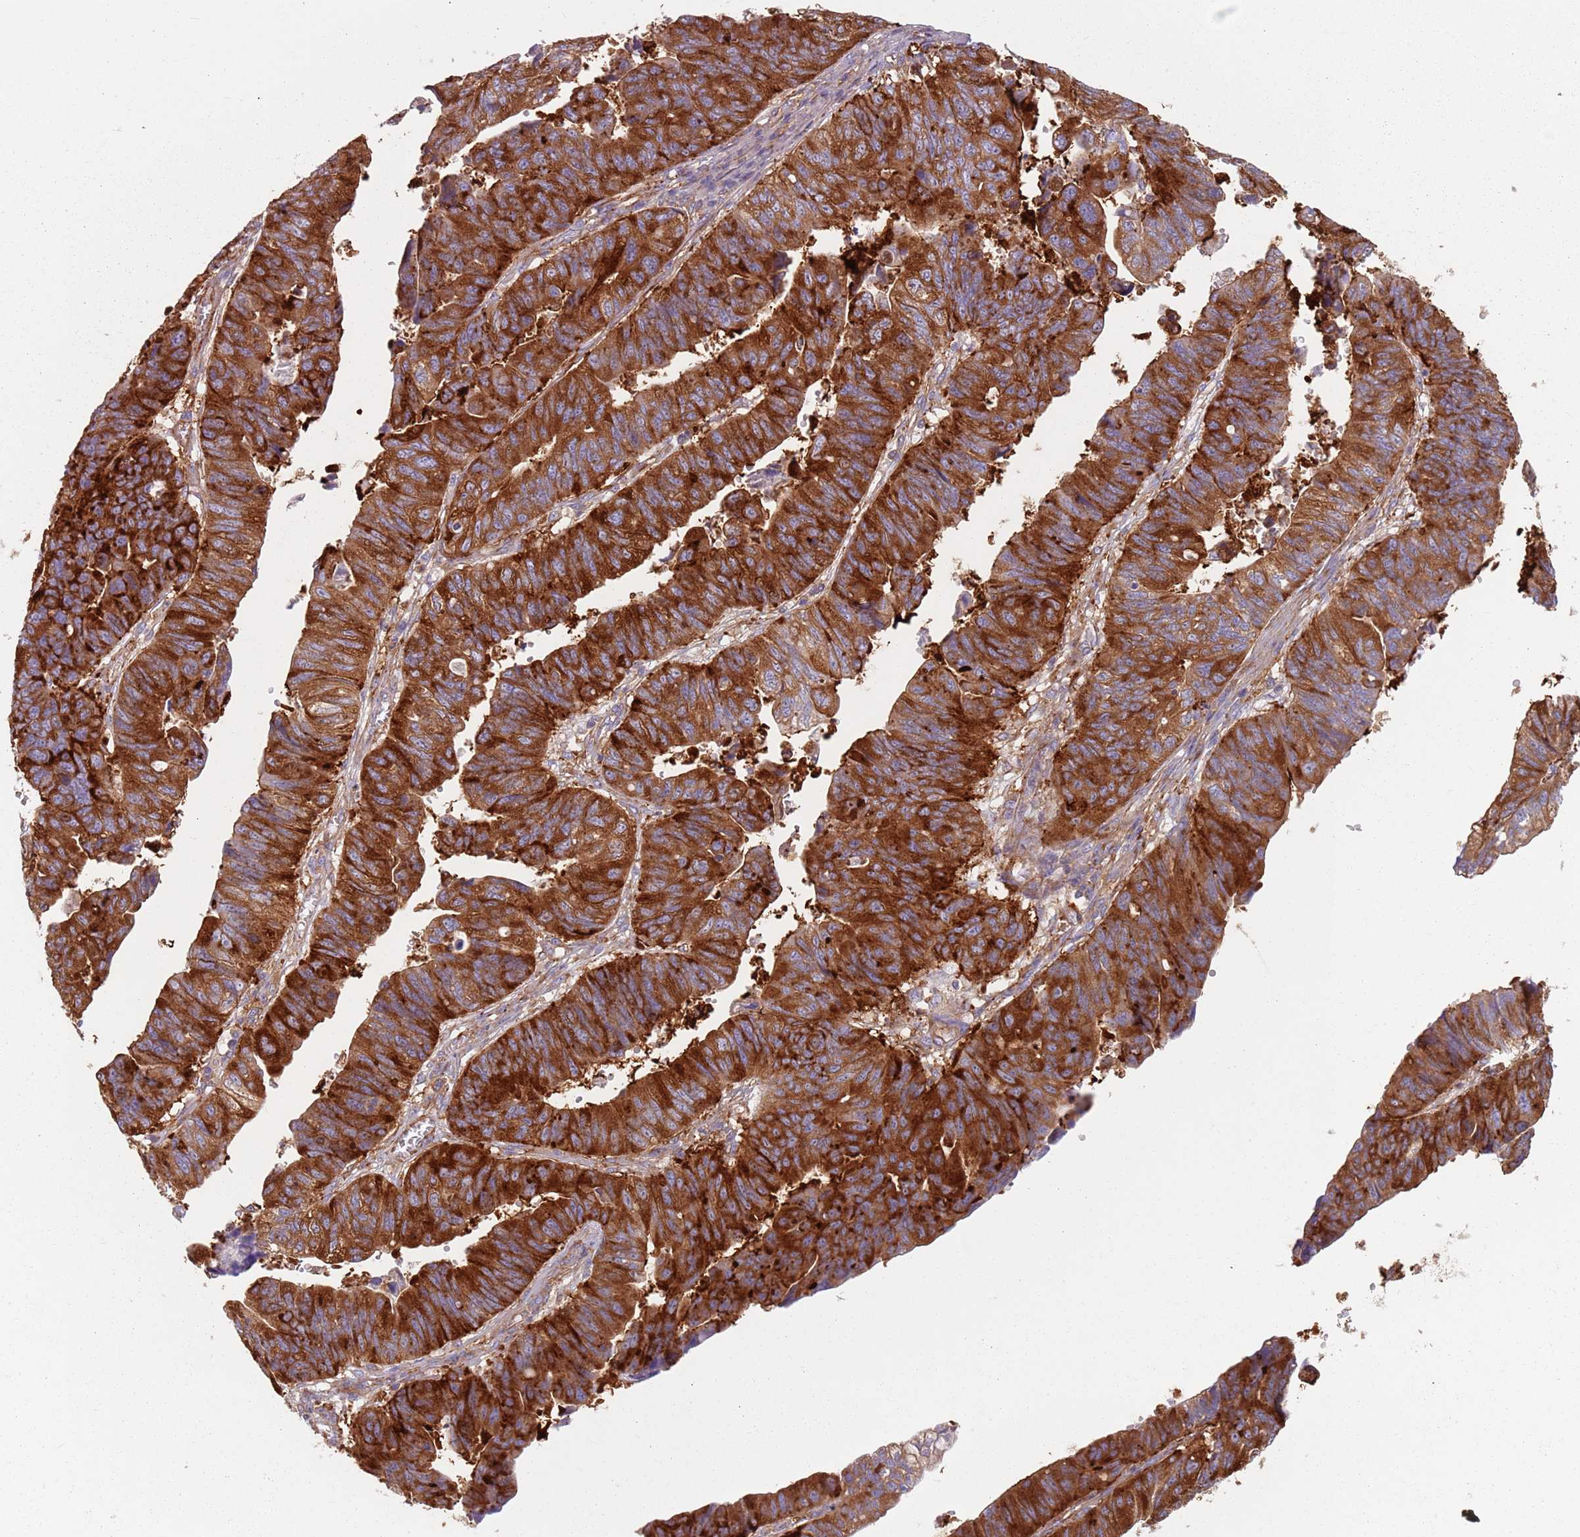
{"staining": {"intensity": "strong", "quantity": ">75%", "location": "cytoplasmic/membranous"}, "tissue": "stomach cancer", "cell_type": "Tumor cells", "image_type": "cancer", "snomed": [{"axis": "morphology", "description": "Adenocarcinoma, NOS"}, {"axis": "topography", "description": "Stomach"}], "caption": "Human stomach cancer (adenocarcinoma) stained with a brown dye demonstrates strong cytoplasmic/membranous positive expression in approximately >75% of tumor cells.", "gene": "TPD52L2", "patient": {"sex": "male", "age": 59}}